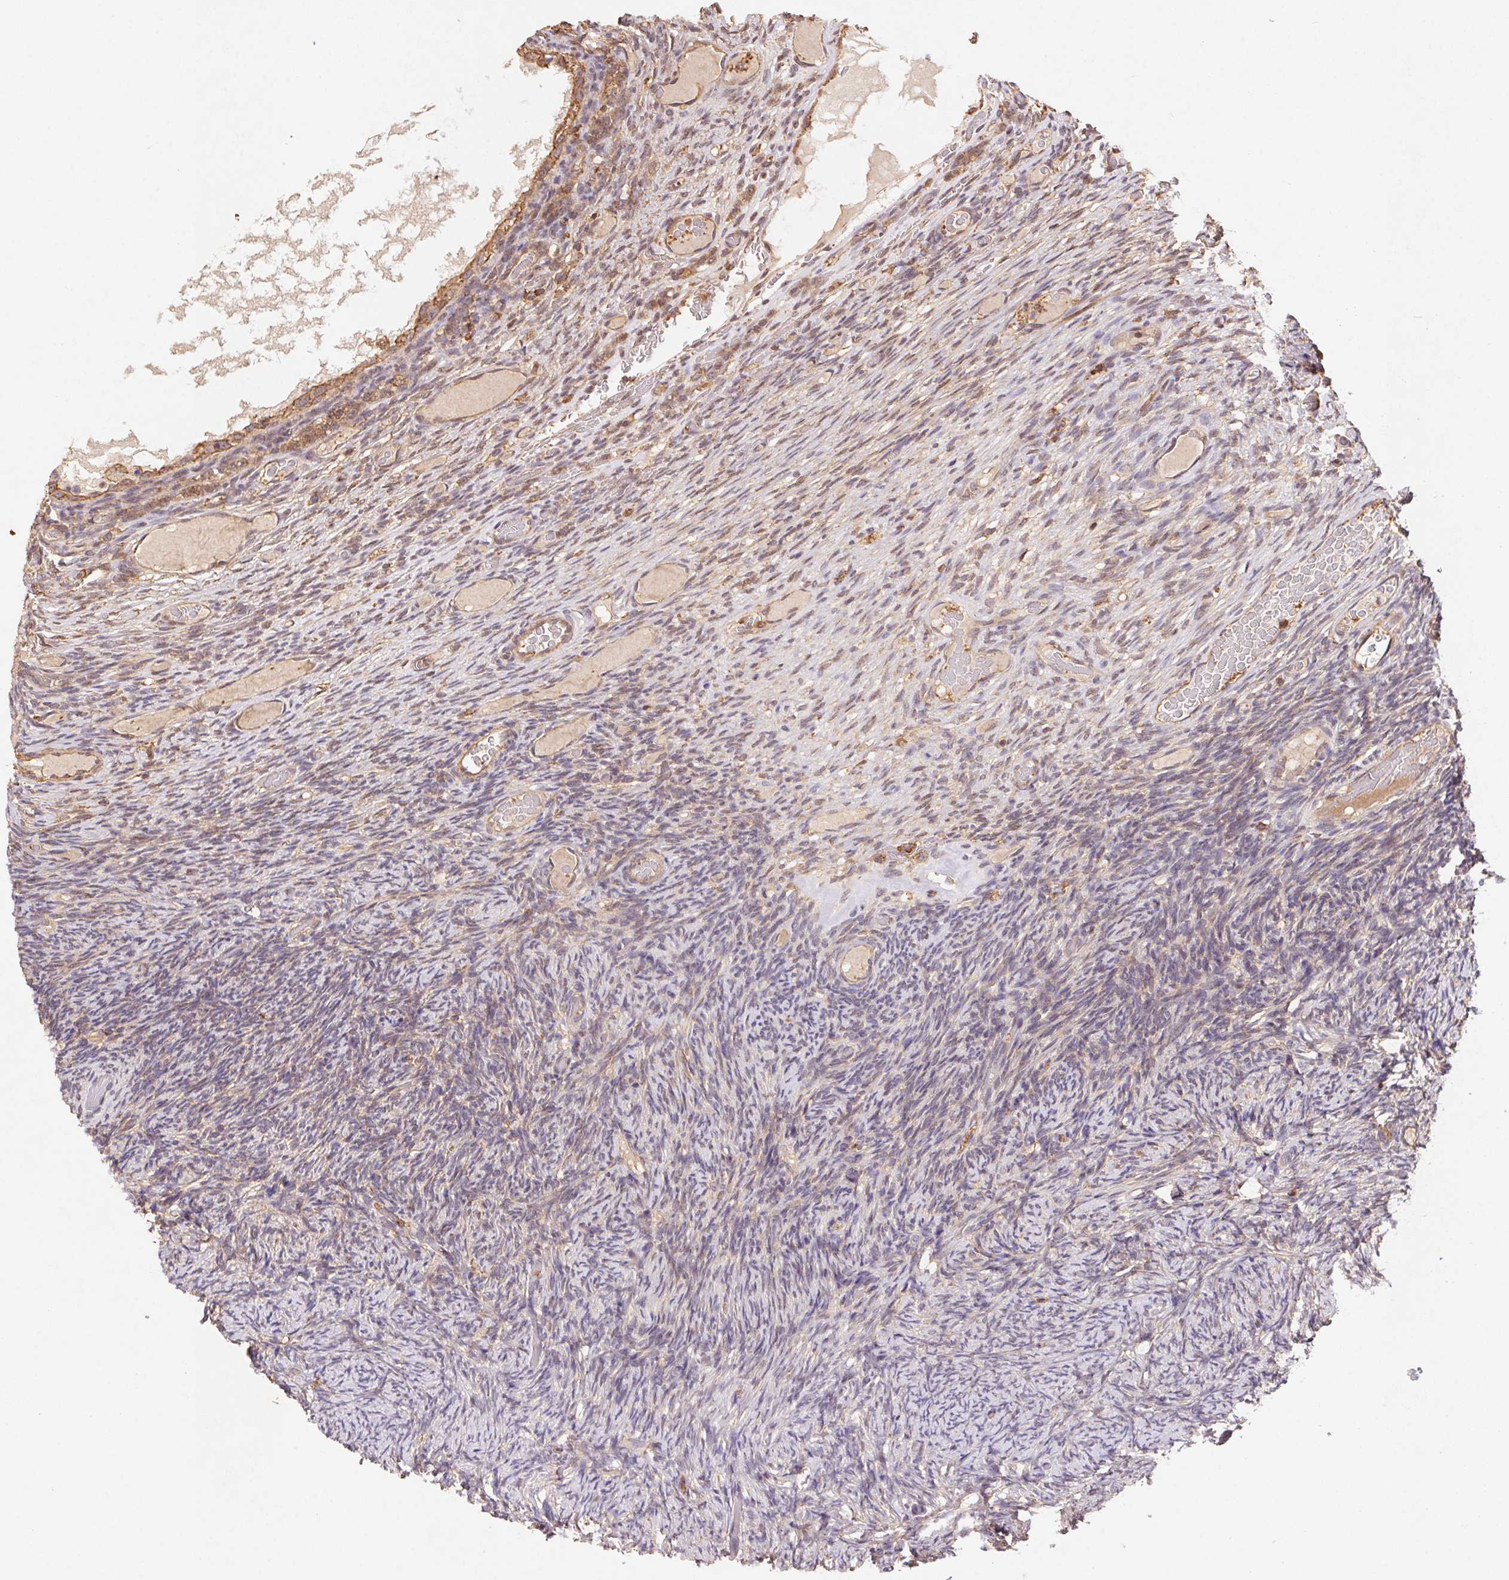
{"staining": {"intensity": "weak", "quantity": "<25%", "location": "cytoplasmic/membranous"}, "tissue": "ovary", "cell_type": "Ovarian stroma cells", "image_type": "normal", "snomed": [{"axis": "morphology", "description": "Normal tissue, NOS"}, {"axis": "topography", "description": "Ovary"}], "caption": "The IHC image has no significant positivity in ovarian stroma cells of ovary. (DAB IHC, high magnification).", "gene": "ATG10", "patient": {"sex": "female", "age": 34}}